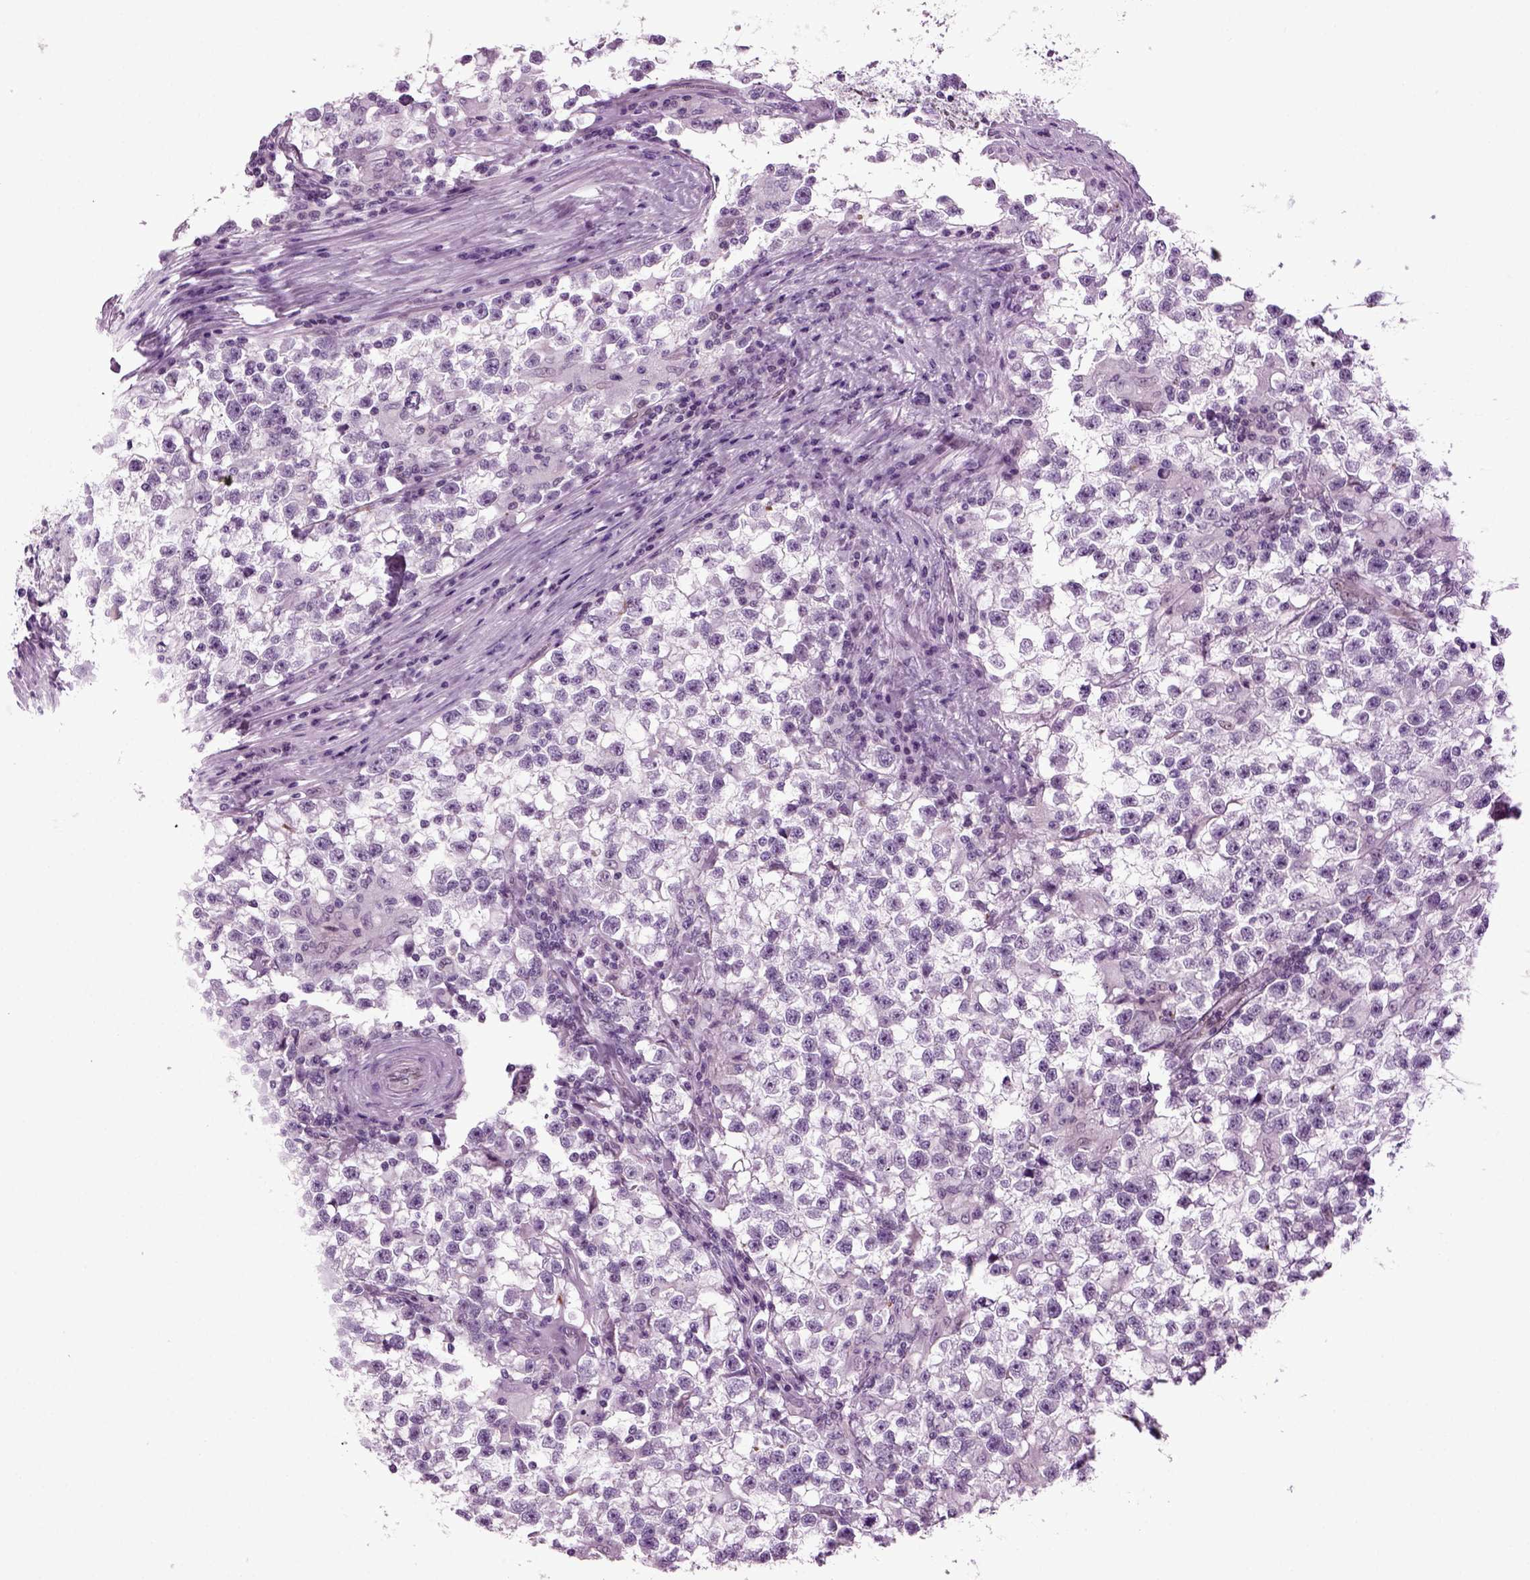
{"staining": {"intensity": "negative", "quantity": "none", "location": "none"}, "tissue": "testis cancer", "cell_type": "Tumor cells", "image_type": "cancer", "snomed": [{"axis": "morphology", "description": "Seminoma, NOS"}, {"axis": "topography", "description": "Testis"}], "caption": "Immunohistochemistry of testis cancer shows no positivity in tumor cells.", "gene": "RFX3", "patient": {"sex": "male", "age": 31}}